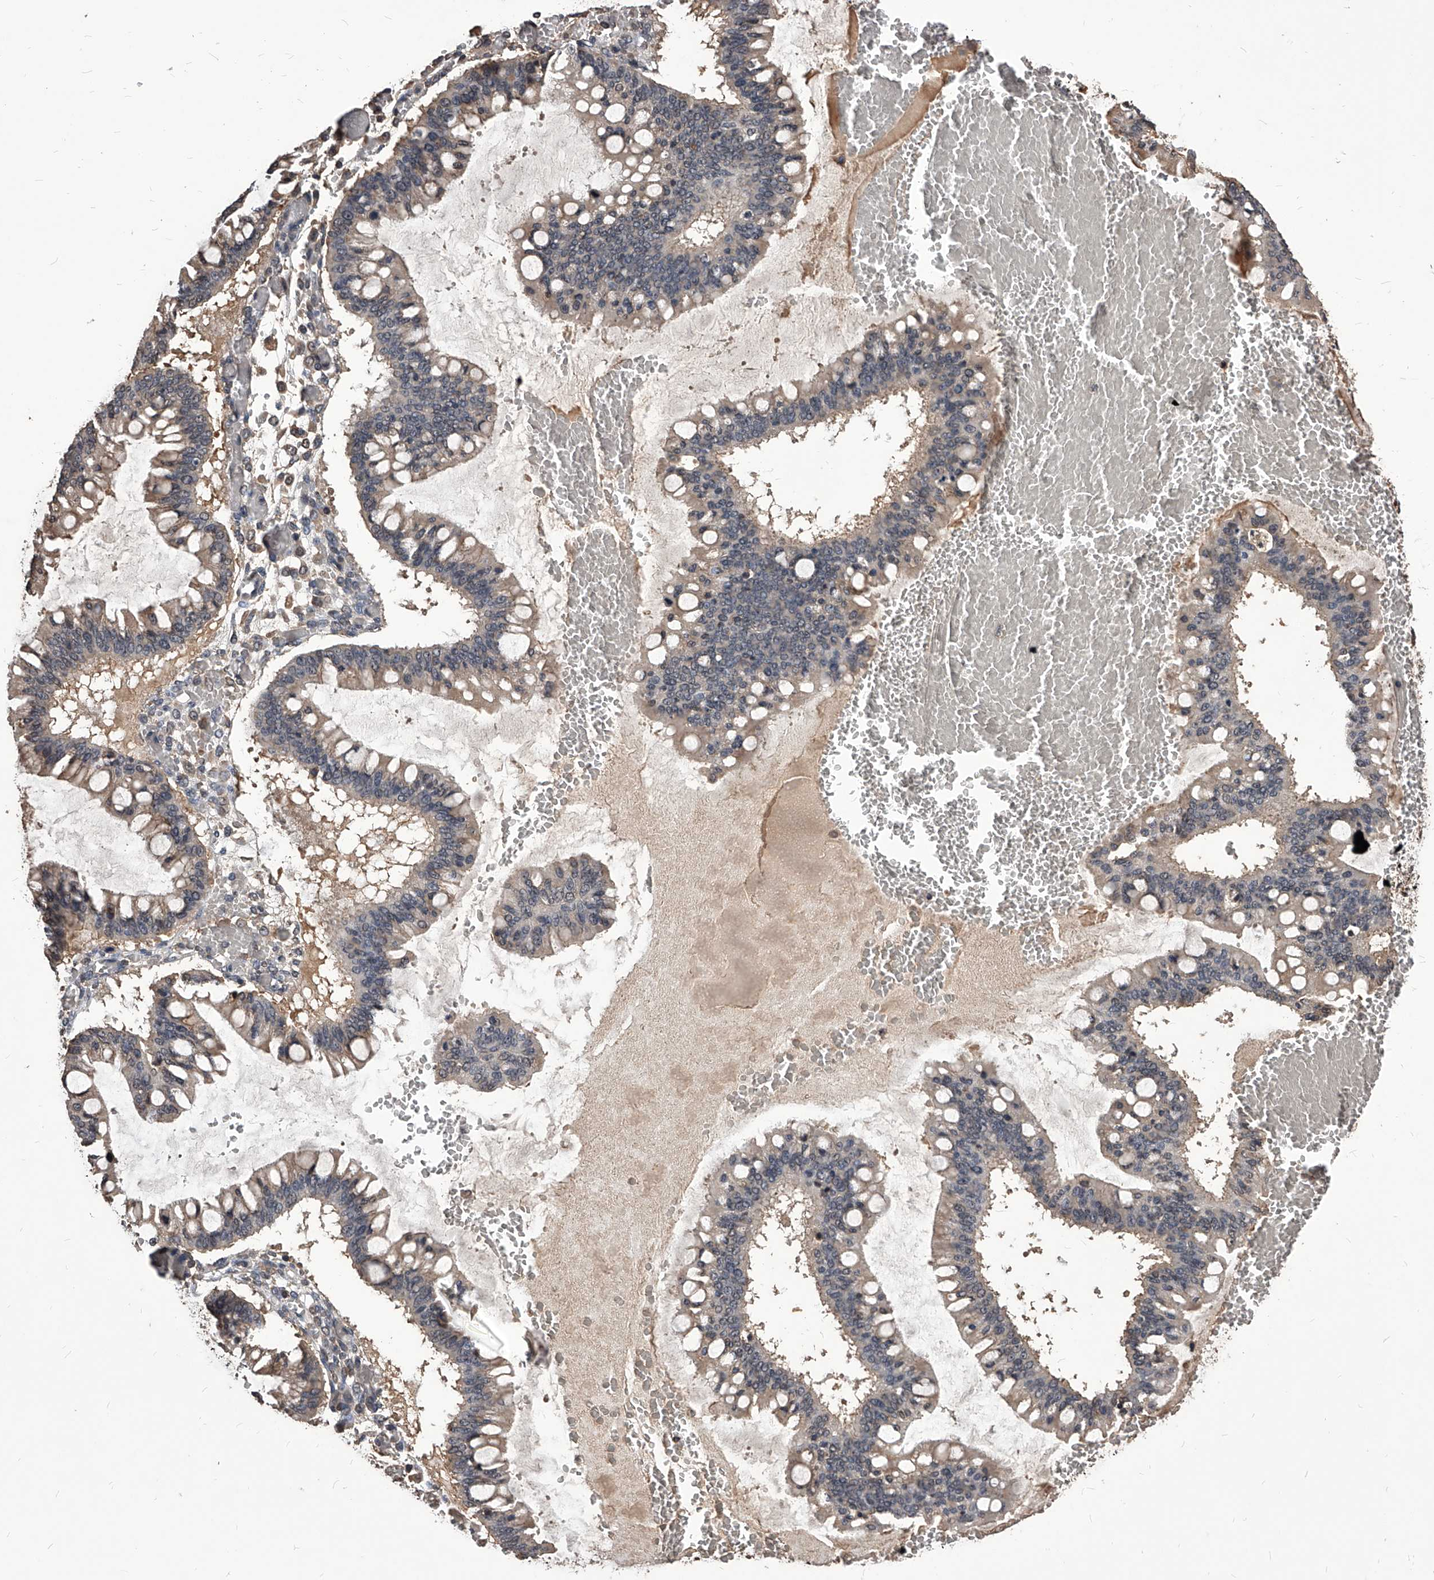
{"staining": {"intensity": "weak", "quantity": "25%-75%", "location": "cytoplasmic/membranous"}, "tissue": "ovarian cancer", "cell_type": "Tumor cells", "image_type": "cancer", "snomed": [{"axis": "morphology", "description": "Cystadenocarcinoma, mucinous, NOS"}, {"axis": "topography", "description": "Ovary"}], "caption": "Immunohistochemistry (IHC) micrograph of human ovarian cancer (mucinous cystadenocarcinoma) stained for a protein (brown), which exhibits low levels of weak cytoplasmic/membranous expression in approximately 25%-75% of tumor cells.", "gene": "ID1", "patient": {"sex": "female", "age": 73}}